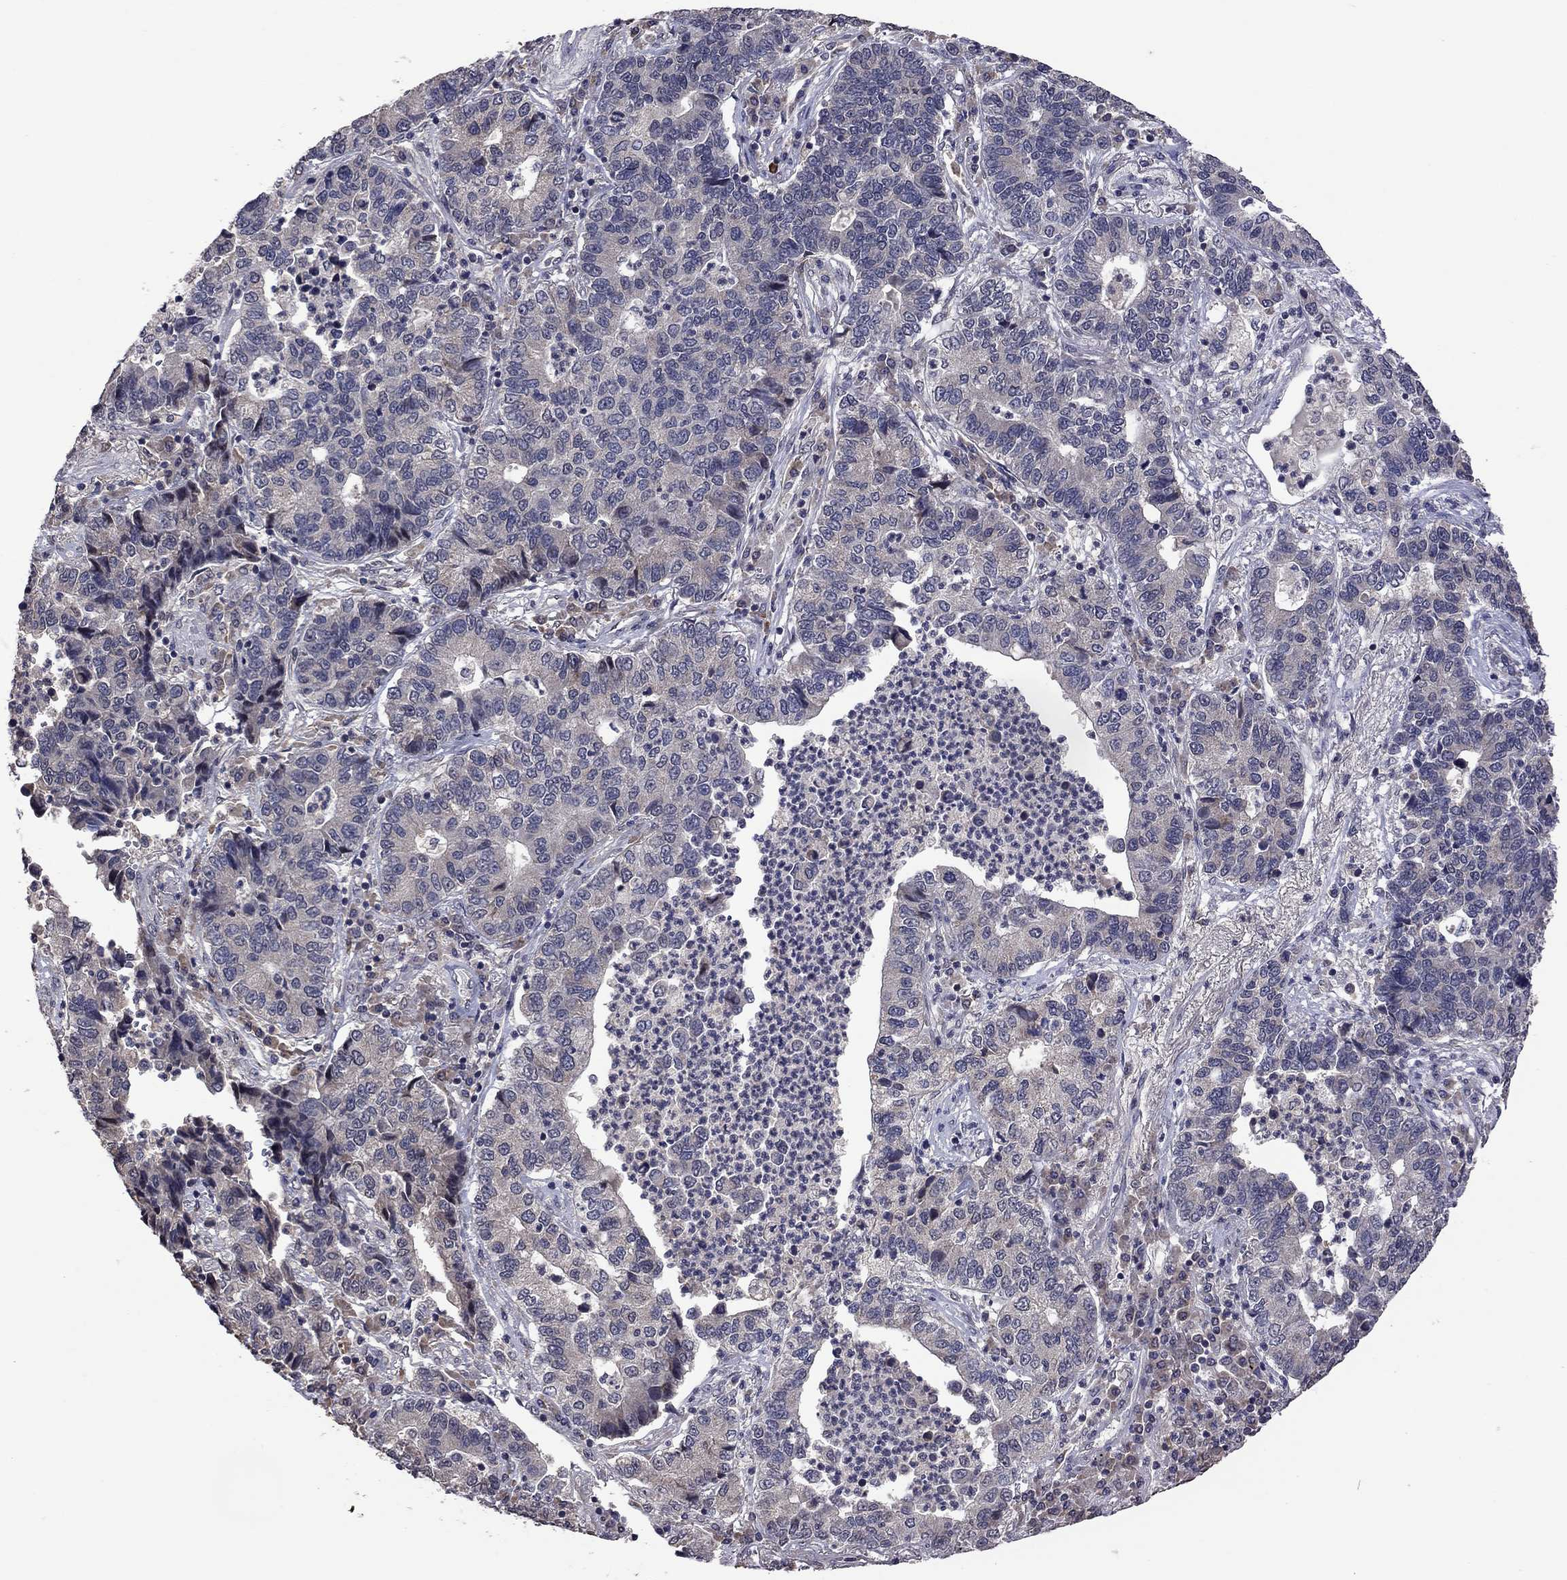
{"staining": {"intensity": "negative", "quantity": "none", "location": "none"}, "tissue": "lung cancer", "cell_type": "Tumor cells", "image_type": "cancer", "snomed": [{"axis": "morphology", "description": "Adenocarcinoma, NOS"}, {"axis": "topography", "description": "Lung"}], "caption": "High power microscopy image of an immunohistochemistry photomicrograph of adenocarcinoma (lung), revealing no significant staining in tumor cells. (DAB (3,3'-diaminobenzidine) IHC, high magnification).", "gene": "TSNARE1", "patient": {"sex": "female", "age": 57}}